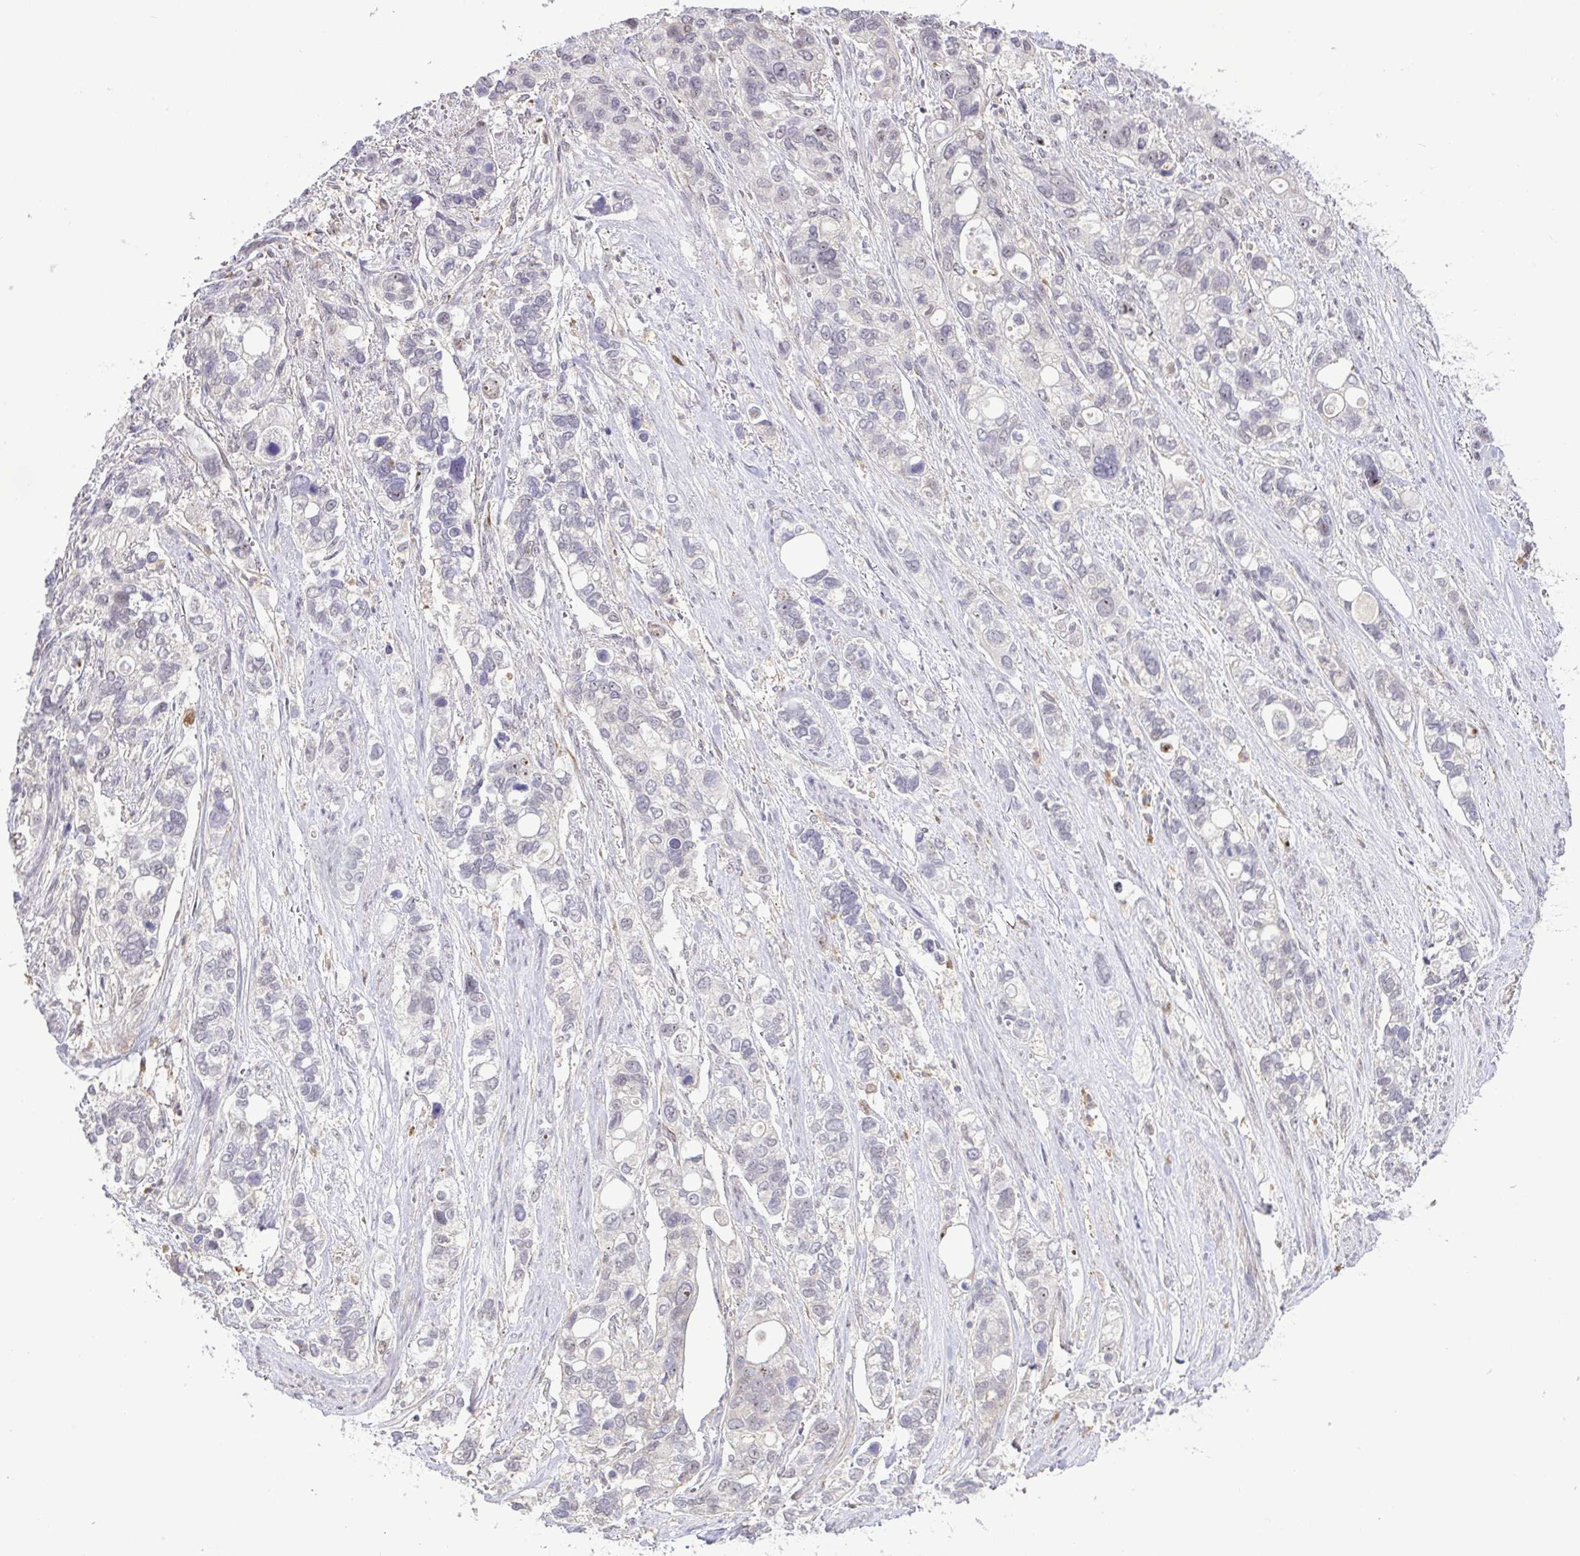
{"staining": {"intensity": "moderate", "quantity": "<25%", "location": "nuclear"}, "tissue": "stomach cancer", "cell_type": "Tumor cells", "image_type": "cancer", "snomed": [{"axis": "morphology", "description": "Adenocarcinoma, NOS"}, {"axis": "topography", "description": "Stomach, upper"}], "caption": "Stomach adenocarcinoma tissue reveals moderate nuclear expression in approximately <25% of tumor cells", "gene": "RSL24D1", "patient": {"sex": "female", "age": 81}}